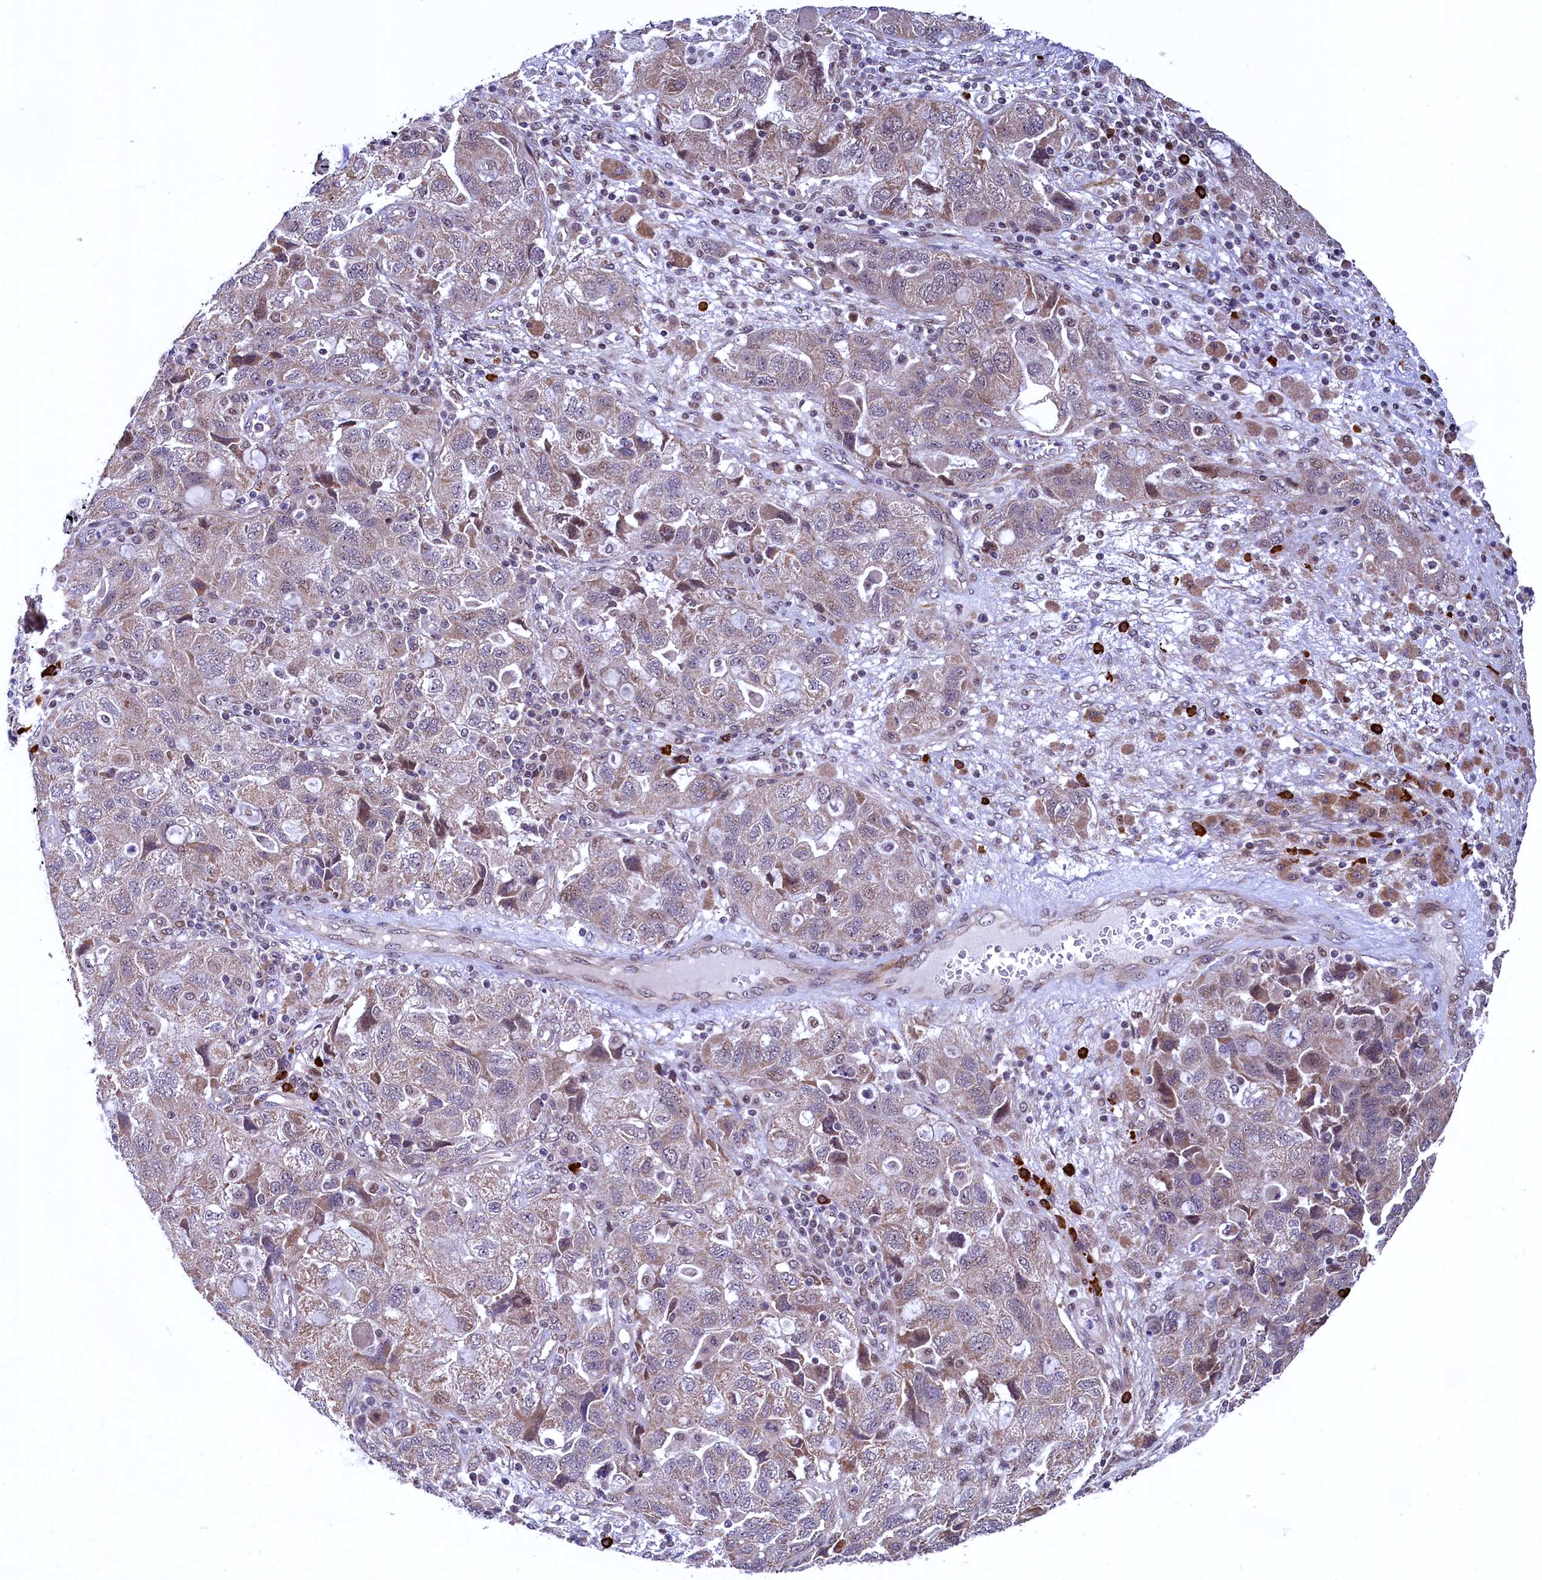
{"staining": {"intensity": "moderate", "quantity": ">75%", "location": "cytoplasmic/membranous"}, "tissue": "ovarian cancer", "cell_type": "Tumor cells", "image_type": "cancer", "snomed": [{"axis": "morphology", "description": "Carcinoma, NOS"}, {"axis": "morphology", "description": "Cystadenocarcinoma, serous, NOS"}, {"axis": "topography", "description": "Ovary"}], "caption": "Immunohistochemical staining of human serous cystadenocarcinoma (ovarian) demonstrates medium levels of moderate cytoplasmic/membranous protein positivity in about >75% of tumor cells. The protein is stained brown, and the nuclei are stained in blue (DAB (3,3'-diaminobenzidine) IHC with brightfield microscopy, high magnification).", "gene": "RBFA", "patient": {"sex": "female", "age": 69}}